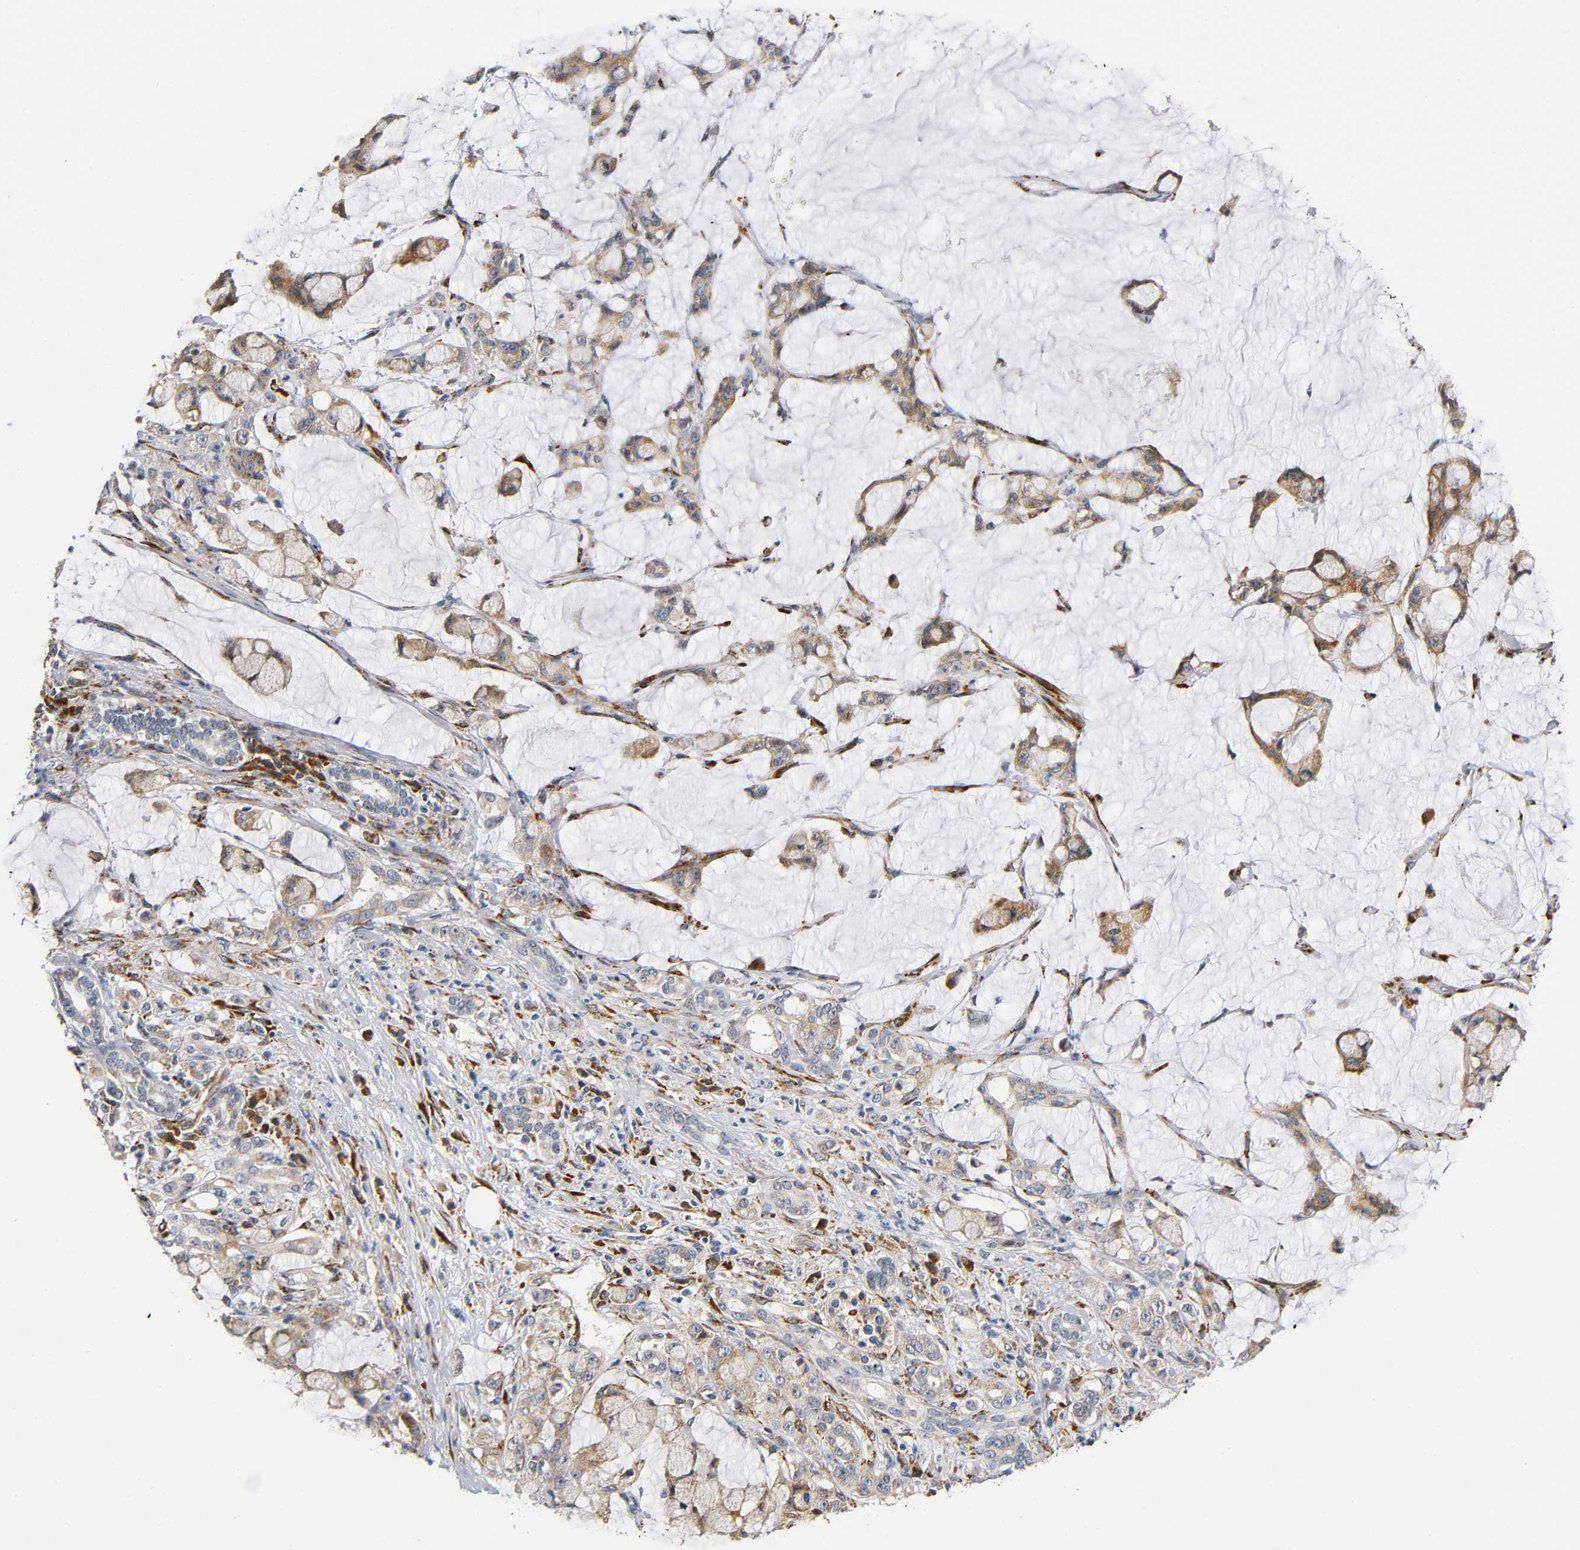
{"staining": {"intensity": "moderate", "quantity": ">75%", "location": "cytoplasmic/membranous"}, "tissue": "pancreatic cancer", "cell_type": "Tumor cells", "image_type": "cancer", "snomed": [{"axis": "morphology", "description": "Adenocarcinoma, NOS"}, {"axis": "topography", "description": "Pancreas"}], "caption": "Pancreatic cancer (adenocarcinoma) was stained to show a protein in brown. There is medium levels of moderate cytoplasmic/membranous expression in approximately >75% of tumor cells.", "gene": "SOS2", "patient": {"sex": "female", "age": 73}}